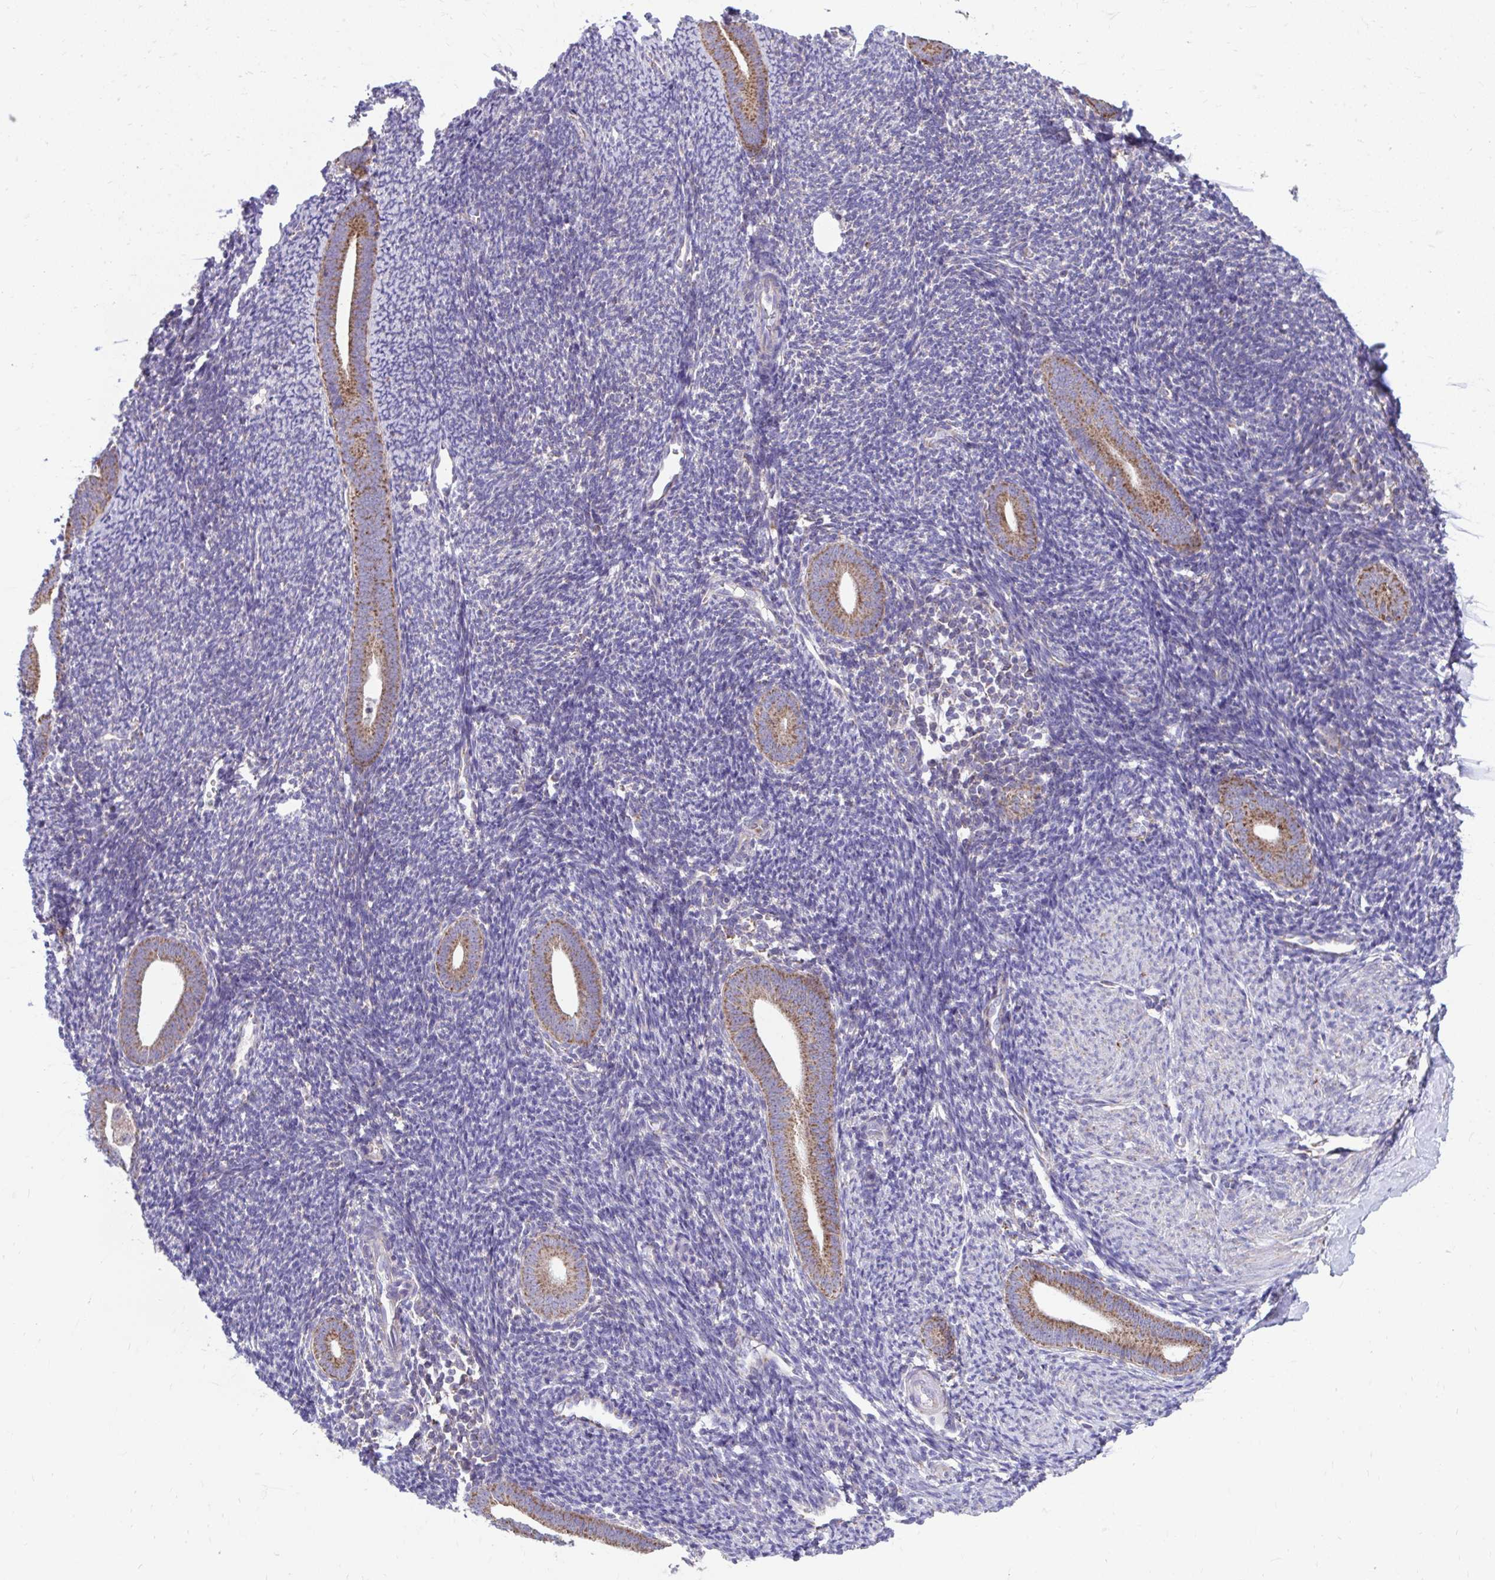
{"staining": {"intensity": "weak", "quantity": "<25%", "location": "cytoplasmic/membranous"}, "tissue": "endometrium", "cell_type": "Cells in endometrial stroma", "image_type": "normal", "snomed": [{"axis": "morphology", "description": "Normal tissue, NOS"}, {"axis": "topography", "description": "Endometrium"}], "caption": "IHC micrograph of unremarkable endometrium: human endometrium stained with DAB demonstrates no significant protein expression in cells in endometrial stroma.", "gene": "LINGO4", "patient": {"sex": "female", "age": 39}}